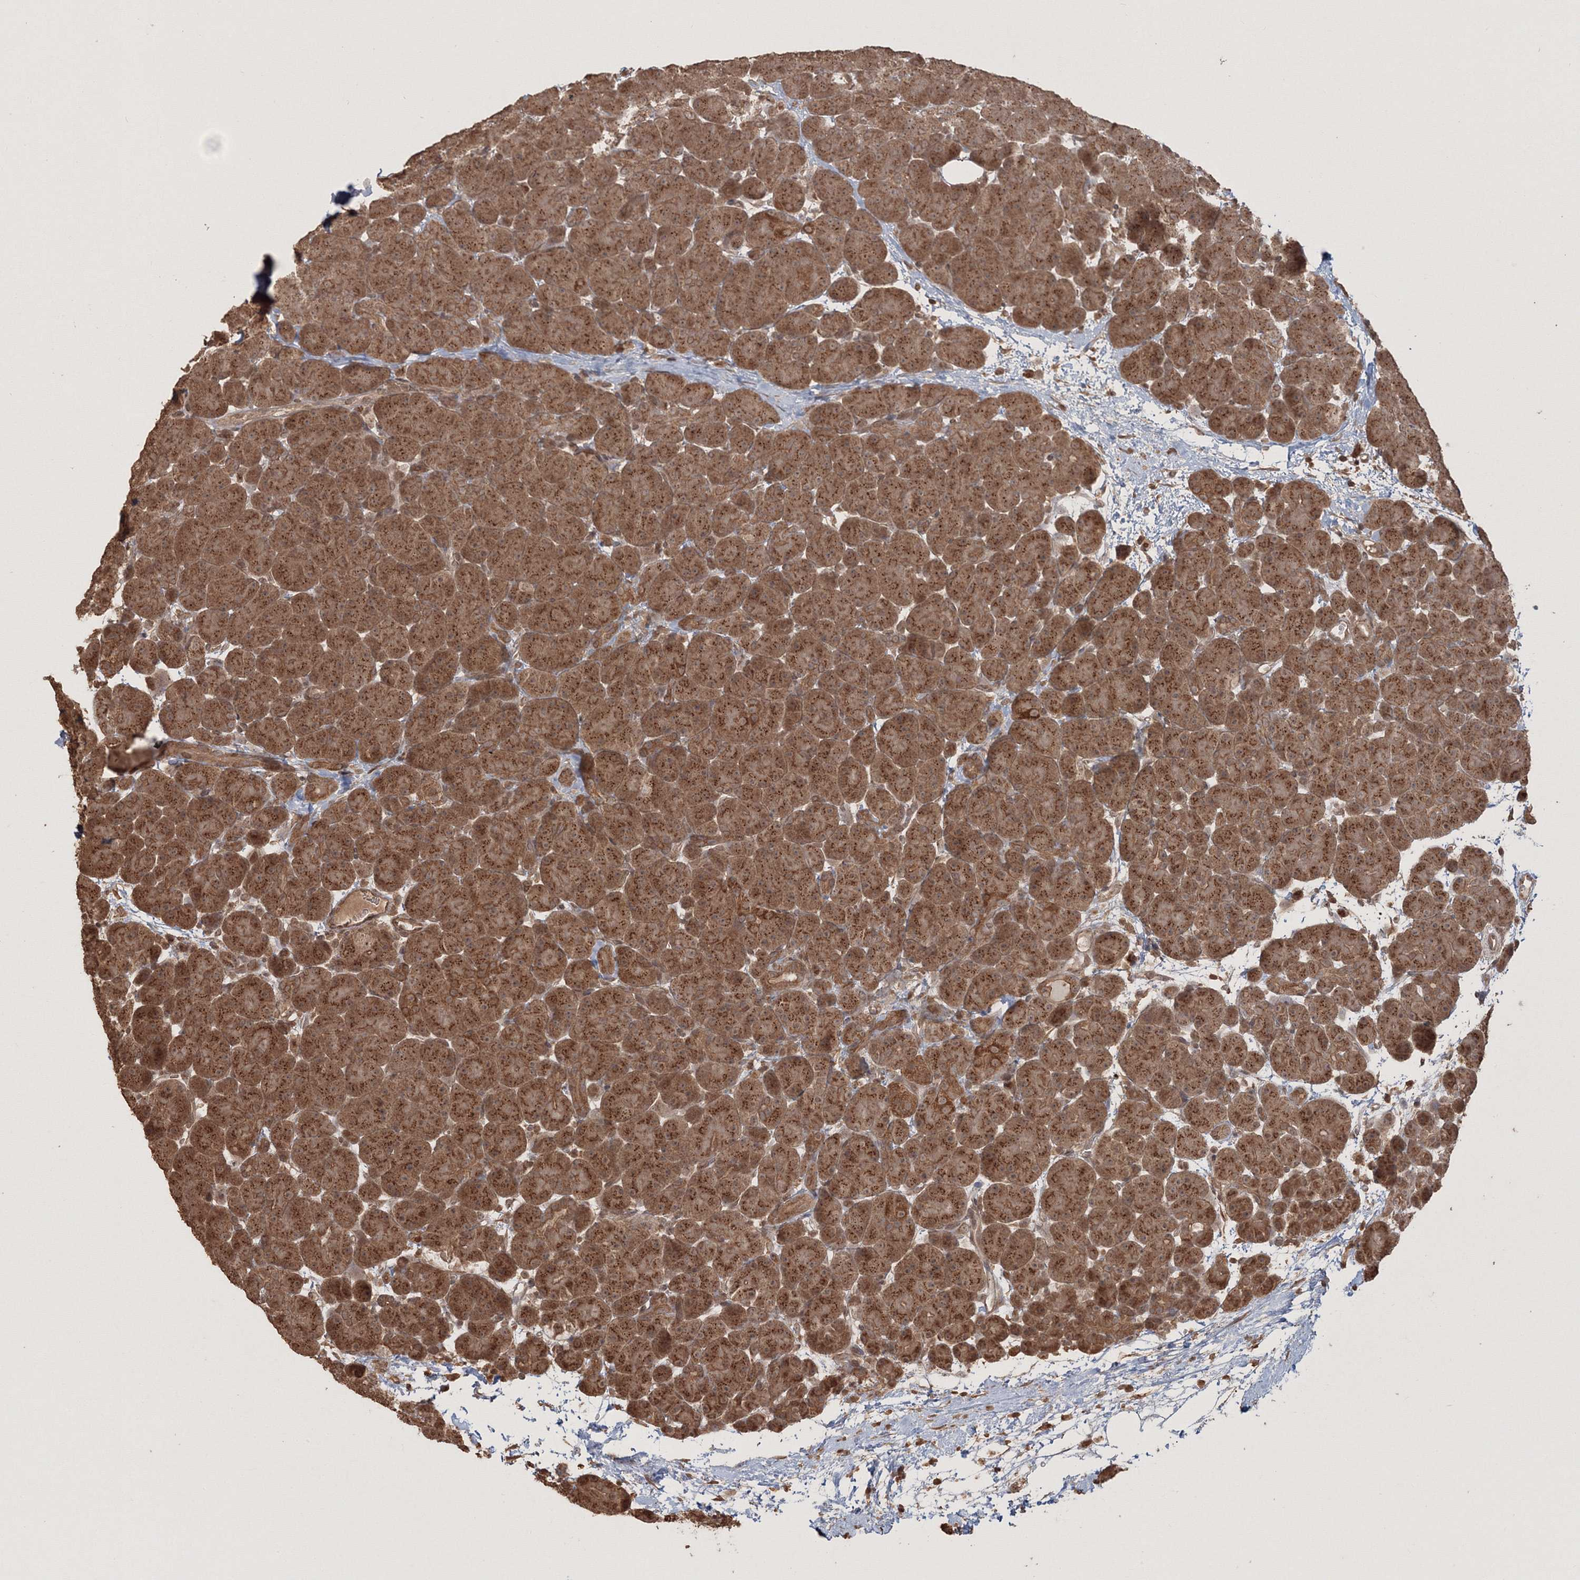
{"staining": {"intensity": "moderate", "quantity": ">75%", "location": "cytoplasmic/membranous"}, "tissue": "pancreas", "cell_type": "Exocrine glandular cells", "image_type": "normal", "snomed": [{"axis": "morphology", "description": "Normal tissue, NOS"}, {"axis": "topography", "description": "Pancreas"}], "caption": "IHC (DAB) staining of benign human pancreas displays moderate cytoplasmic/membranous protein positivity in about >75% of exocrine glandular cells.", "gene": "CCDC122", "patient": {"sex": "male", "age": 66}}